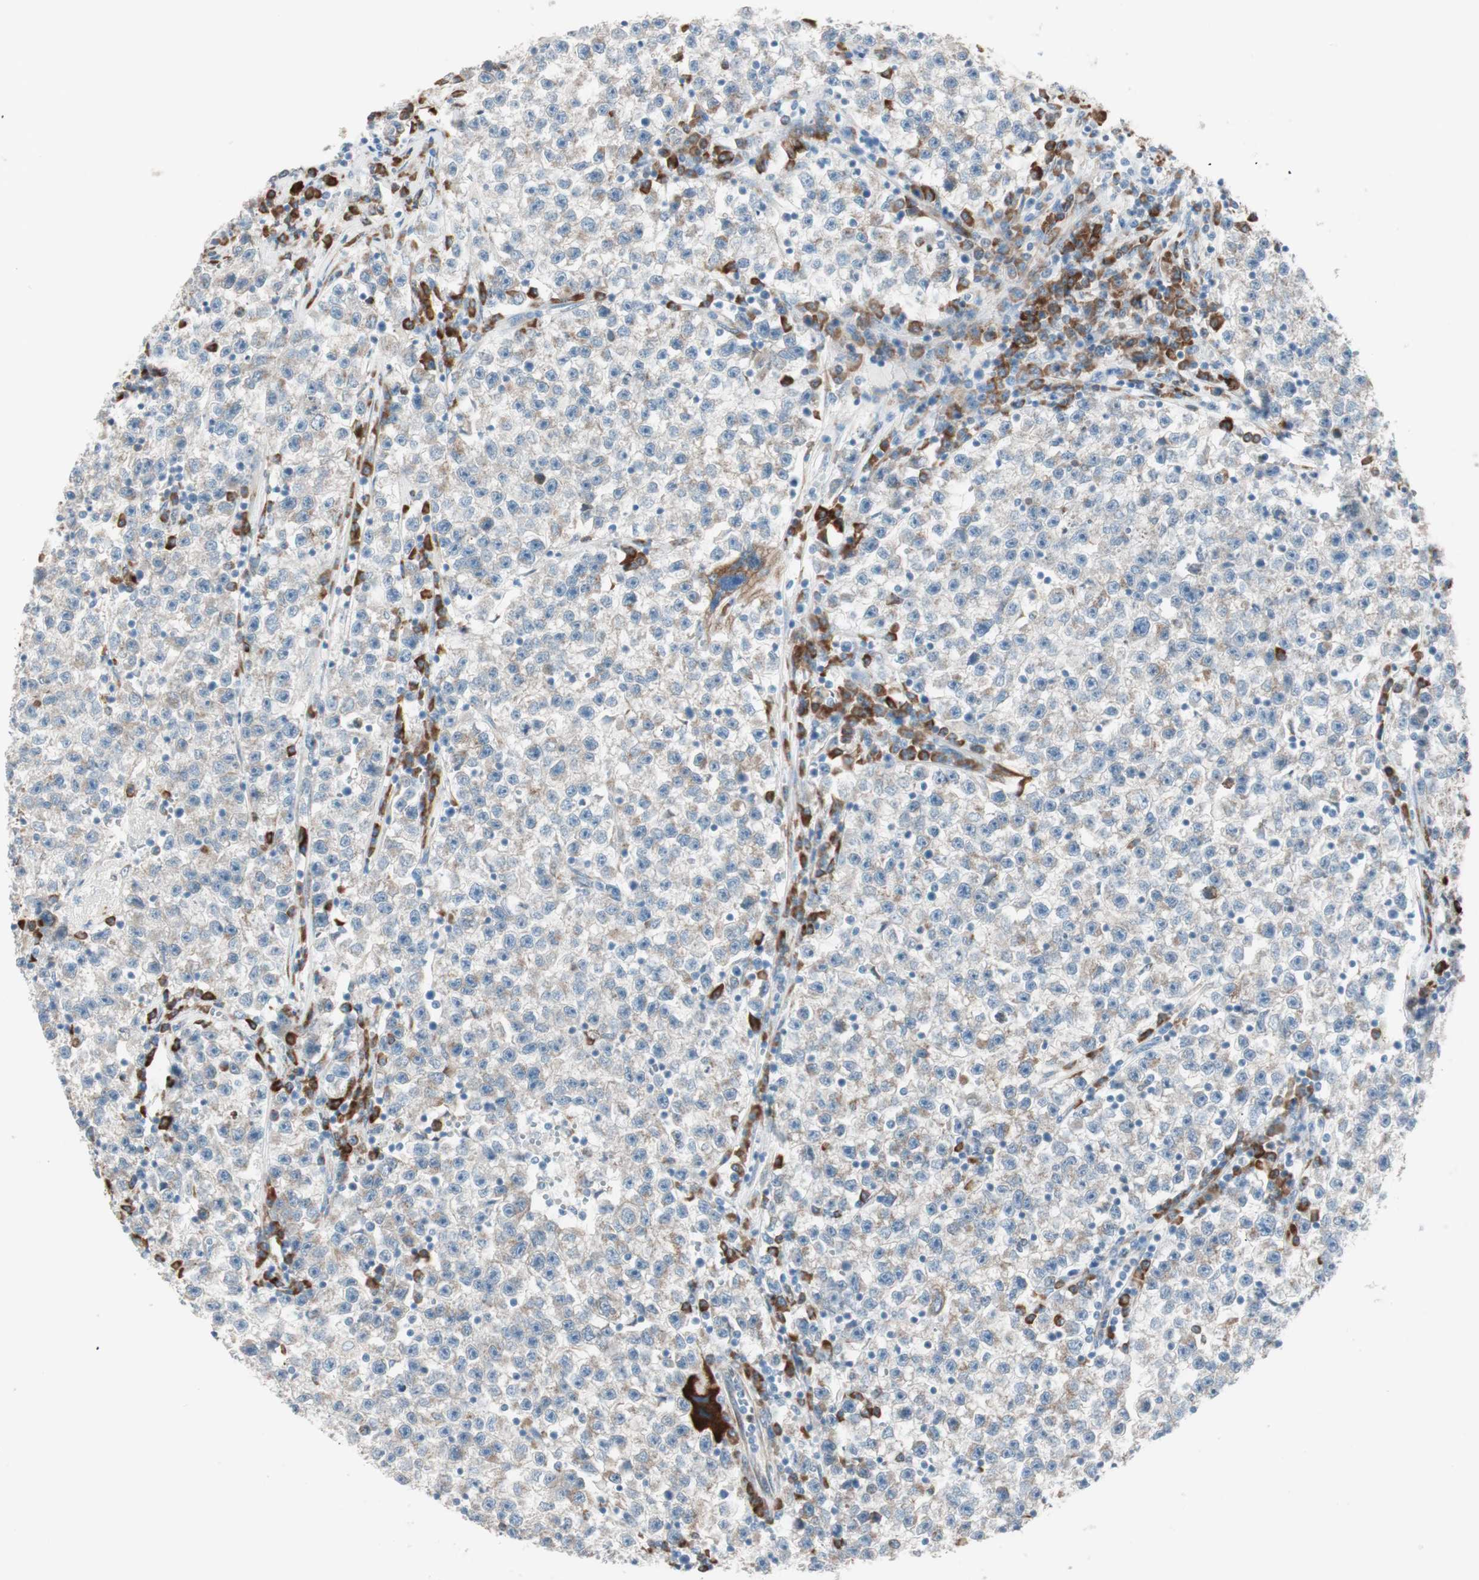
{"staining": {"intensity": "weak", "quantity": ">75%", "location": "cytoplasmic/membranous"}, "tissue": "testis cancer", "cell_type": "Tumor cells", "image_type": "cancer", "snomed": [{"axis": "morphology", "description": "Seminoma, NOS"}, {"axis": "topography", "description": "Testis"}], "caption": "Protein expression analysis of testis seminoma exhibits weak cytoplasmic/membranous expression in approximately >75% of tumor cells.", "gene": "P4HTM", "patient": {"sex": "male", "age": 22}}